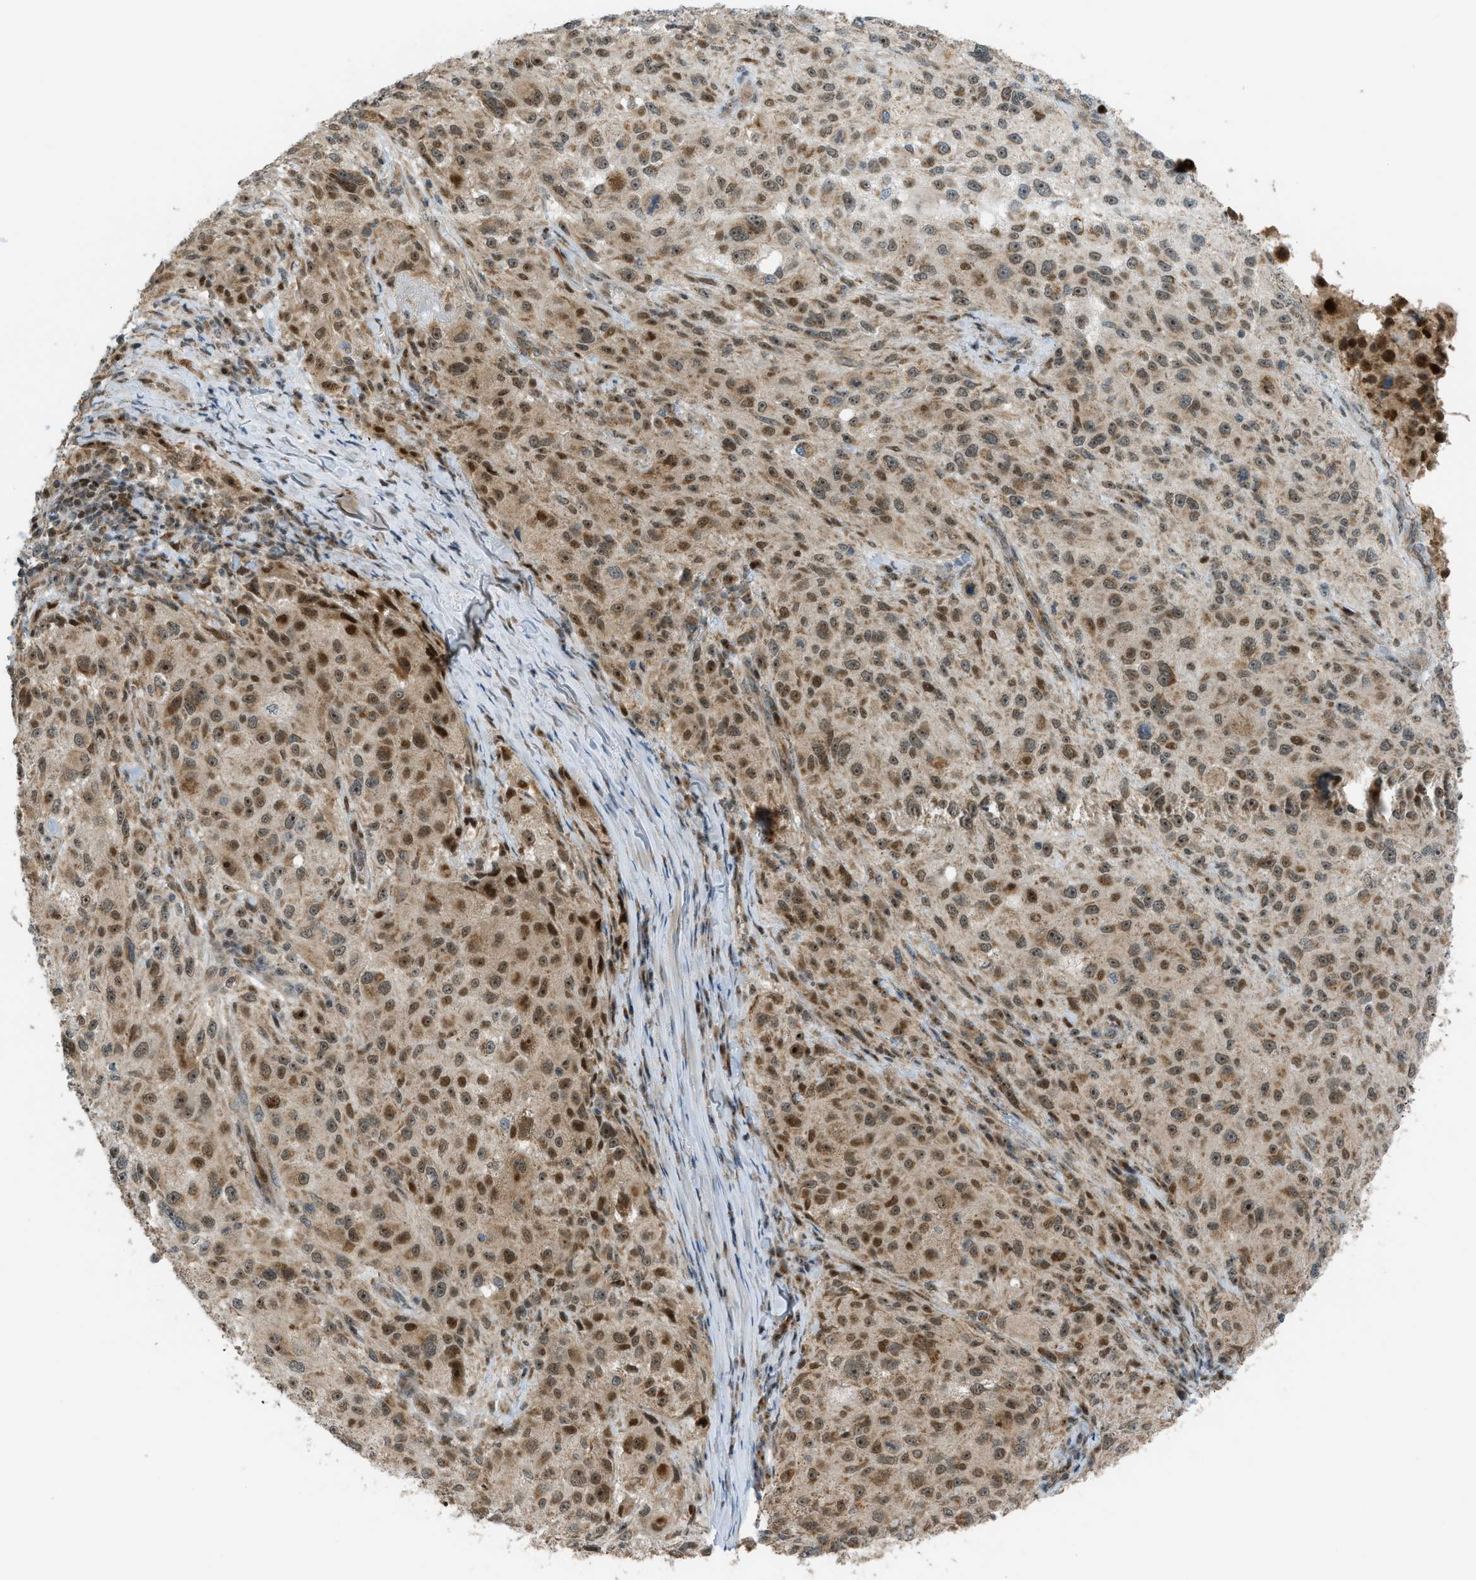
{"staining": {"intensity": "moderate", "quantity": ">75%", "location": "cytoplasmic/membranous,nuclear"}, "tissue": "melanoma", "cell_type": "Tumor cells", "image_type": "cancer", "snomed": [{"axis": "morphology", "description": "Necrosis, NOS"}, {"axis": "morphology", "description": "Malignant melanoma, NOS"}, {"axis": "topography", "description": "Skin"}], "caption": "Immunohistochemistry photomicrograph of neoplastic tissue: human melanoma stained using IHC displays medium levels of moderate protein expression localized specifically in the cytoplasmic/membranous and nuclear of tumor cells, appearing as a cytoplasmic/membranous and nuclear brown color.", "gene": "CCDC186", "patient": {"sex": "female", "age": 87}}